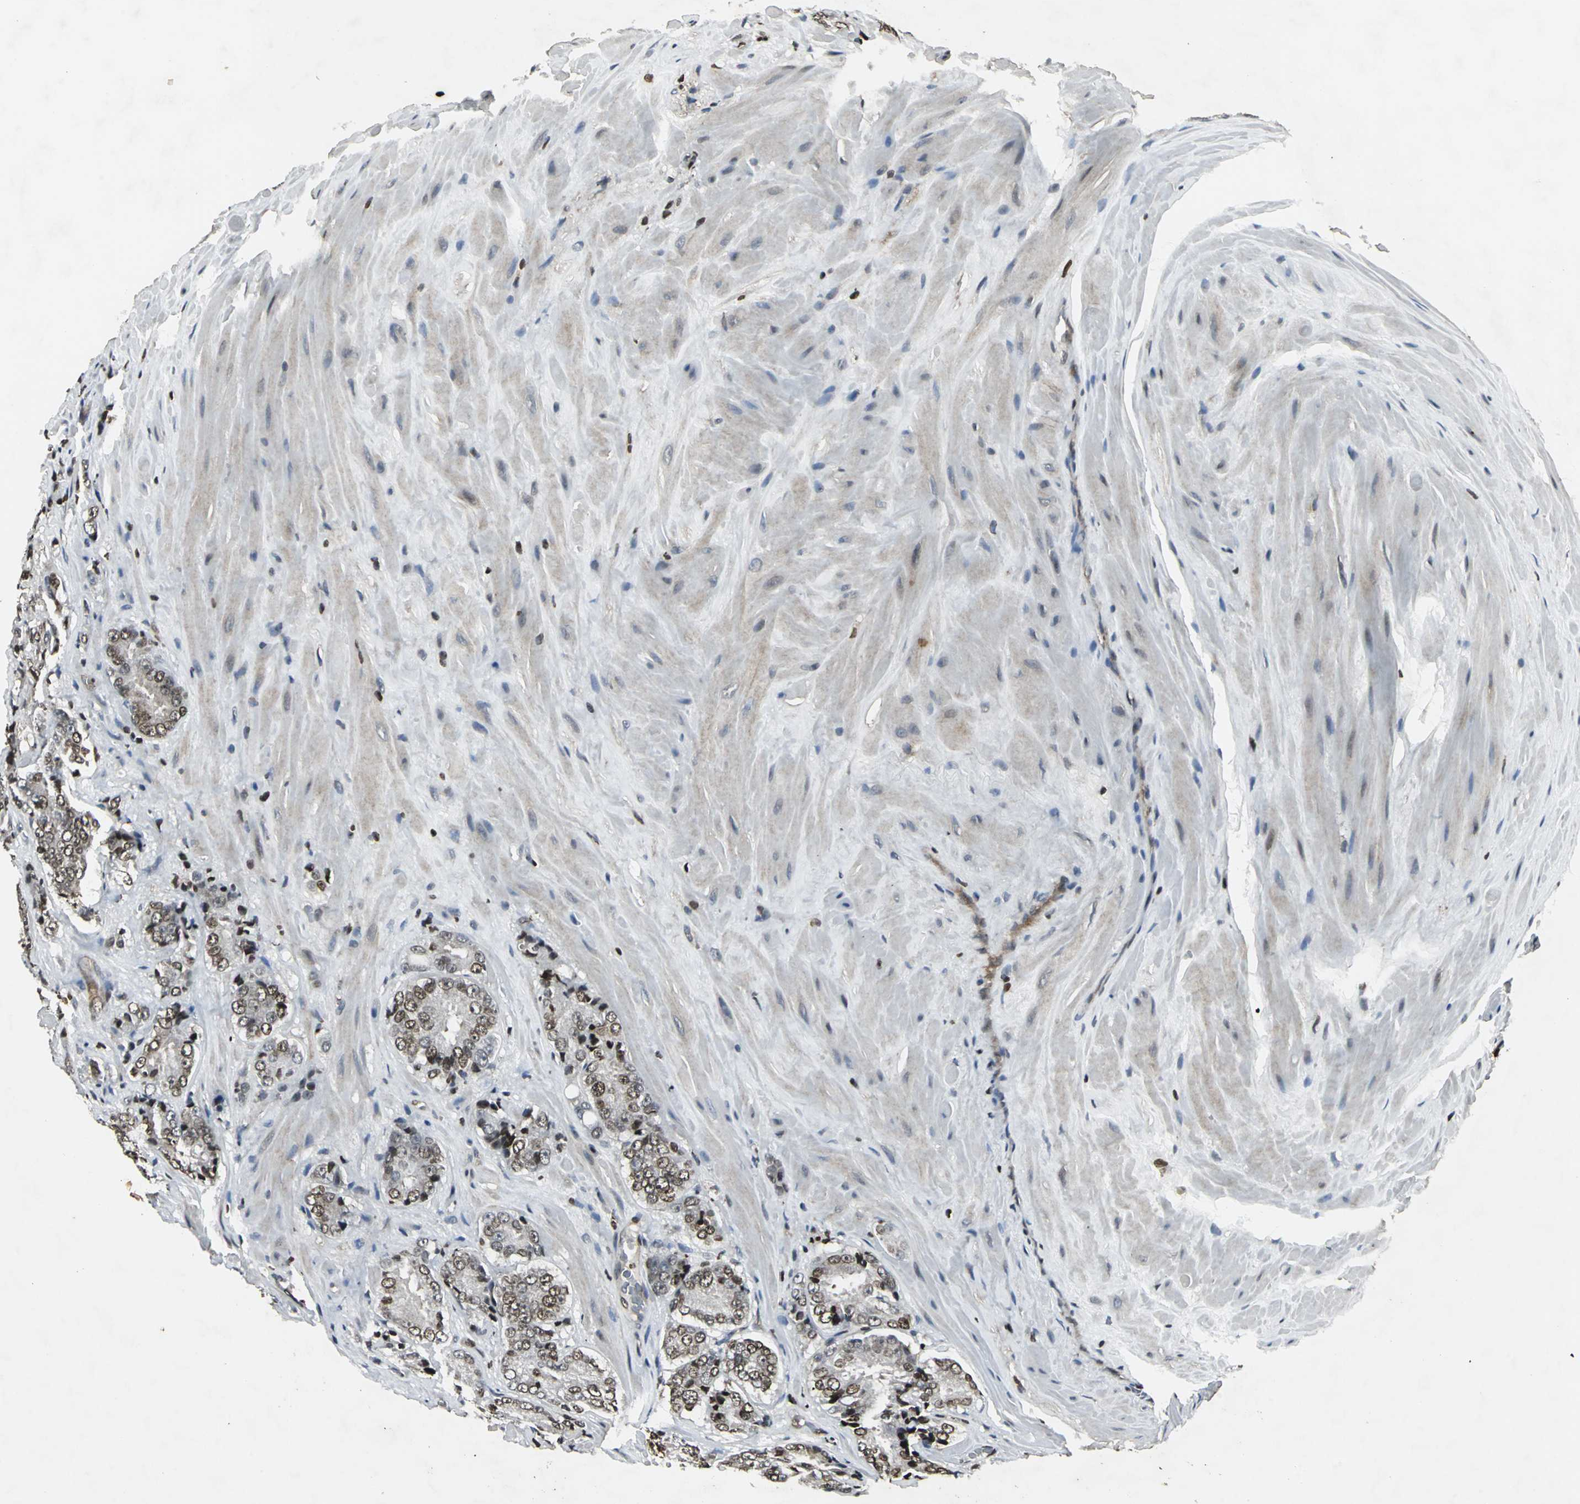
{"staining": {"intensity": "moderate", "quantity": "25%-75%", "location": "cytoplasmic/membranous,nuclear"}, "tissue": "prostate cancer", "cell_type": "Tumor cells", "image_type": "cancer", "snomed": [{"axis": "morphology", "description": "Adenocarcinoma, High grade"}, {"axis": "topography", "description": "Prostate"}], "caption": "An immunohistochemistry (IHC) image of neoplastic tissue is shown. Protein staining in brown labels moderate cytoplasmic/membranous and nuclear positivity in high-grade adenocarcinoma (prostate) within tumor cells. (brown staining indicates protein expression, while blue staining denotes nuclei).", "gene": "AHR", "patient": {"sex": "male", "age": 70}}